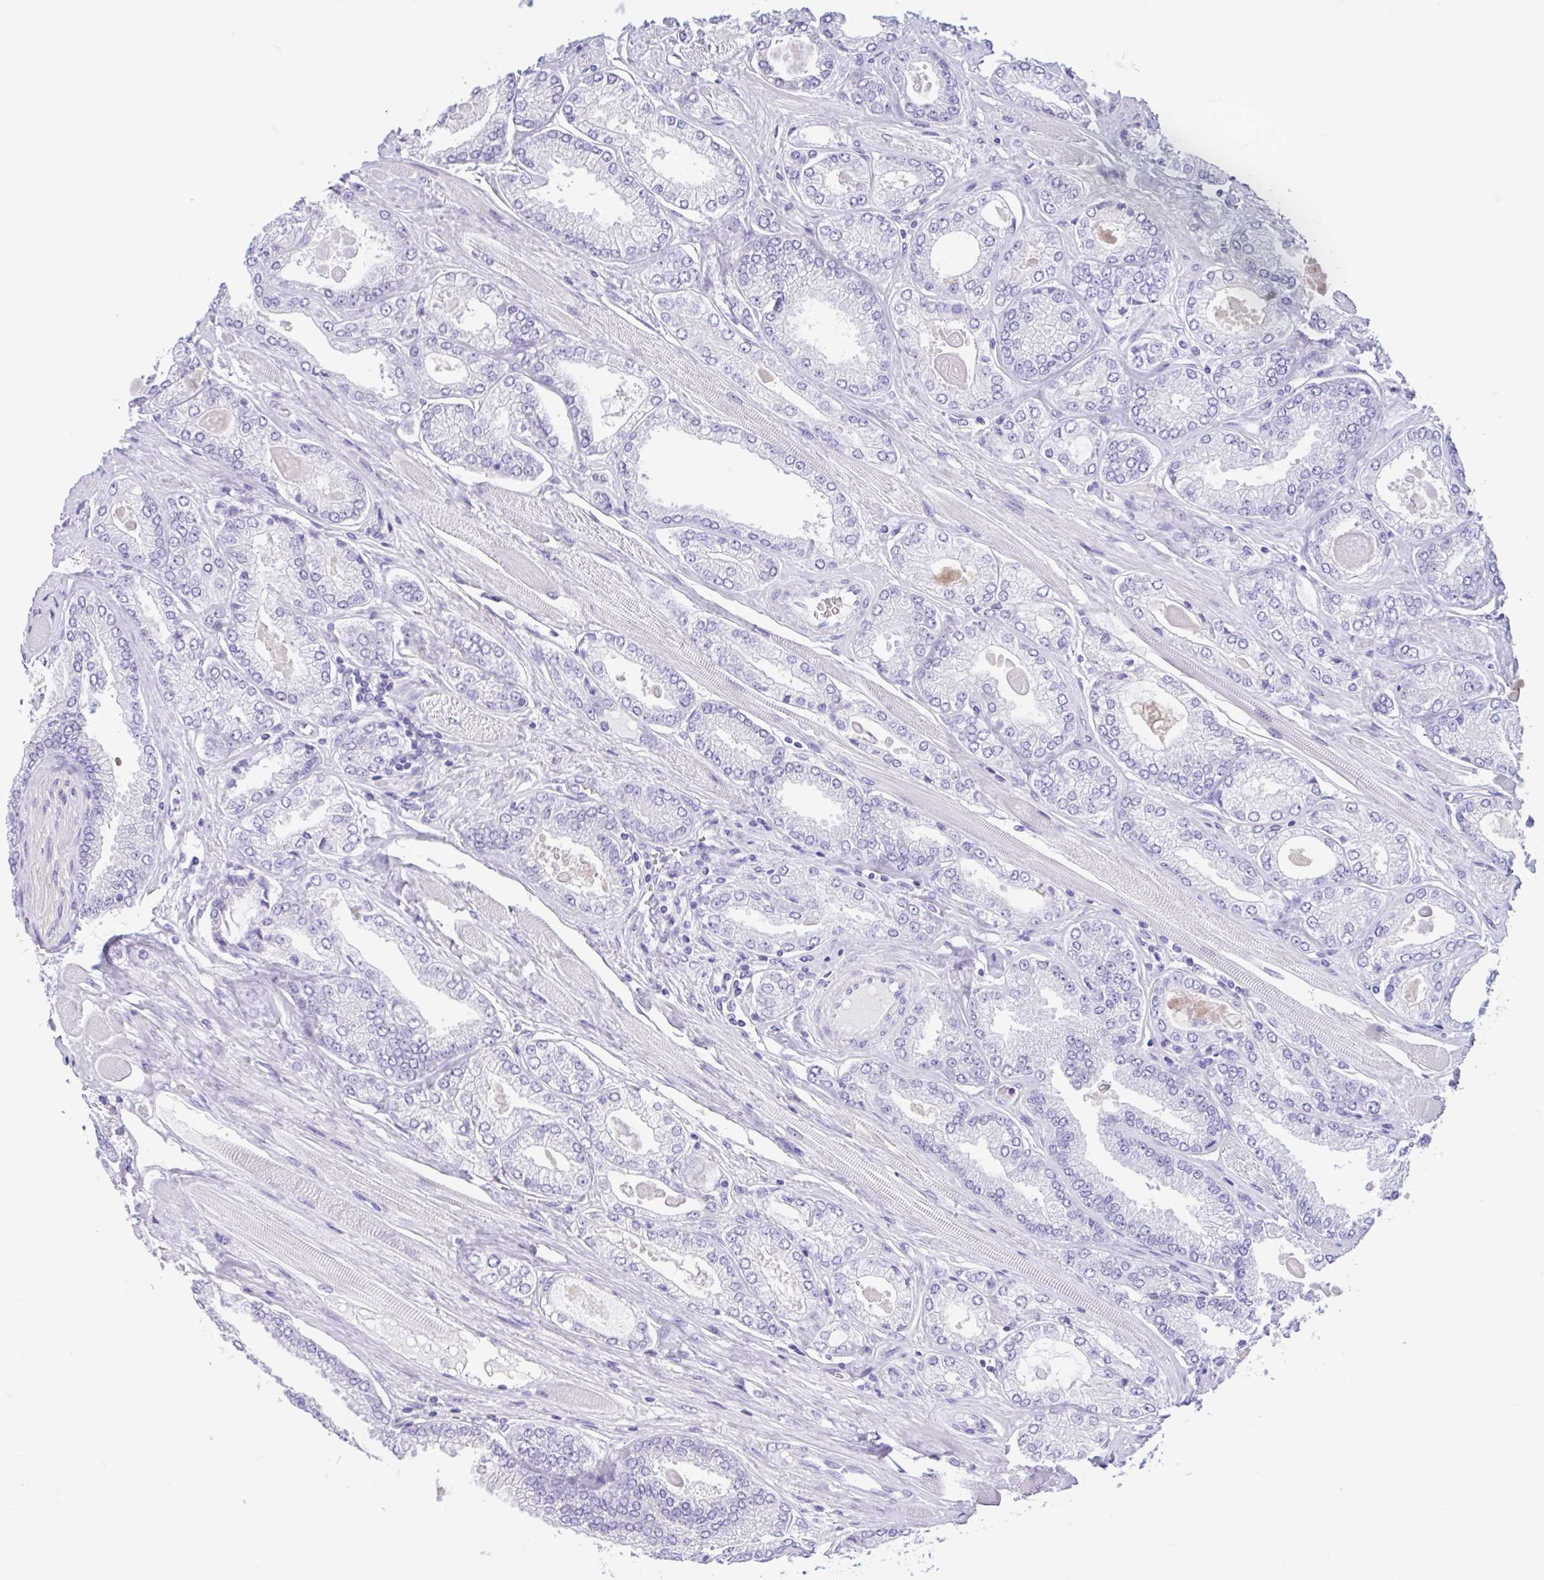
{"staining": {"intensity": "negative", "quantity": "none", "location": "none"}, "tissue": "prostate cancer", "cell_type": "Tumor cells", "image_type": "cancer", "snomed": [{"axis": "morphology", "description": "Adenocarcinoma, High grade"}, {"axis": "topography", "description": "Prostate"}], "caption": "IHC photomicrograph of prostate cancer (adenocarcinoma (high-grade)) stained for a protein (brown), which displays no staining in tumor cells.", "gene": "OR4N4", "patient": {"sex": "male", "age": 68}}